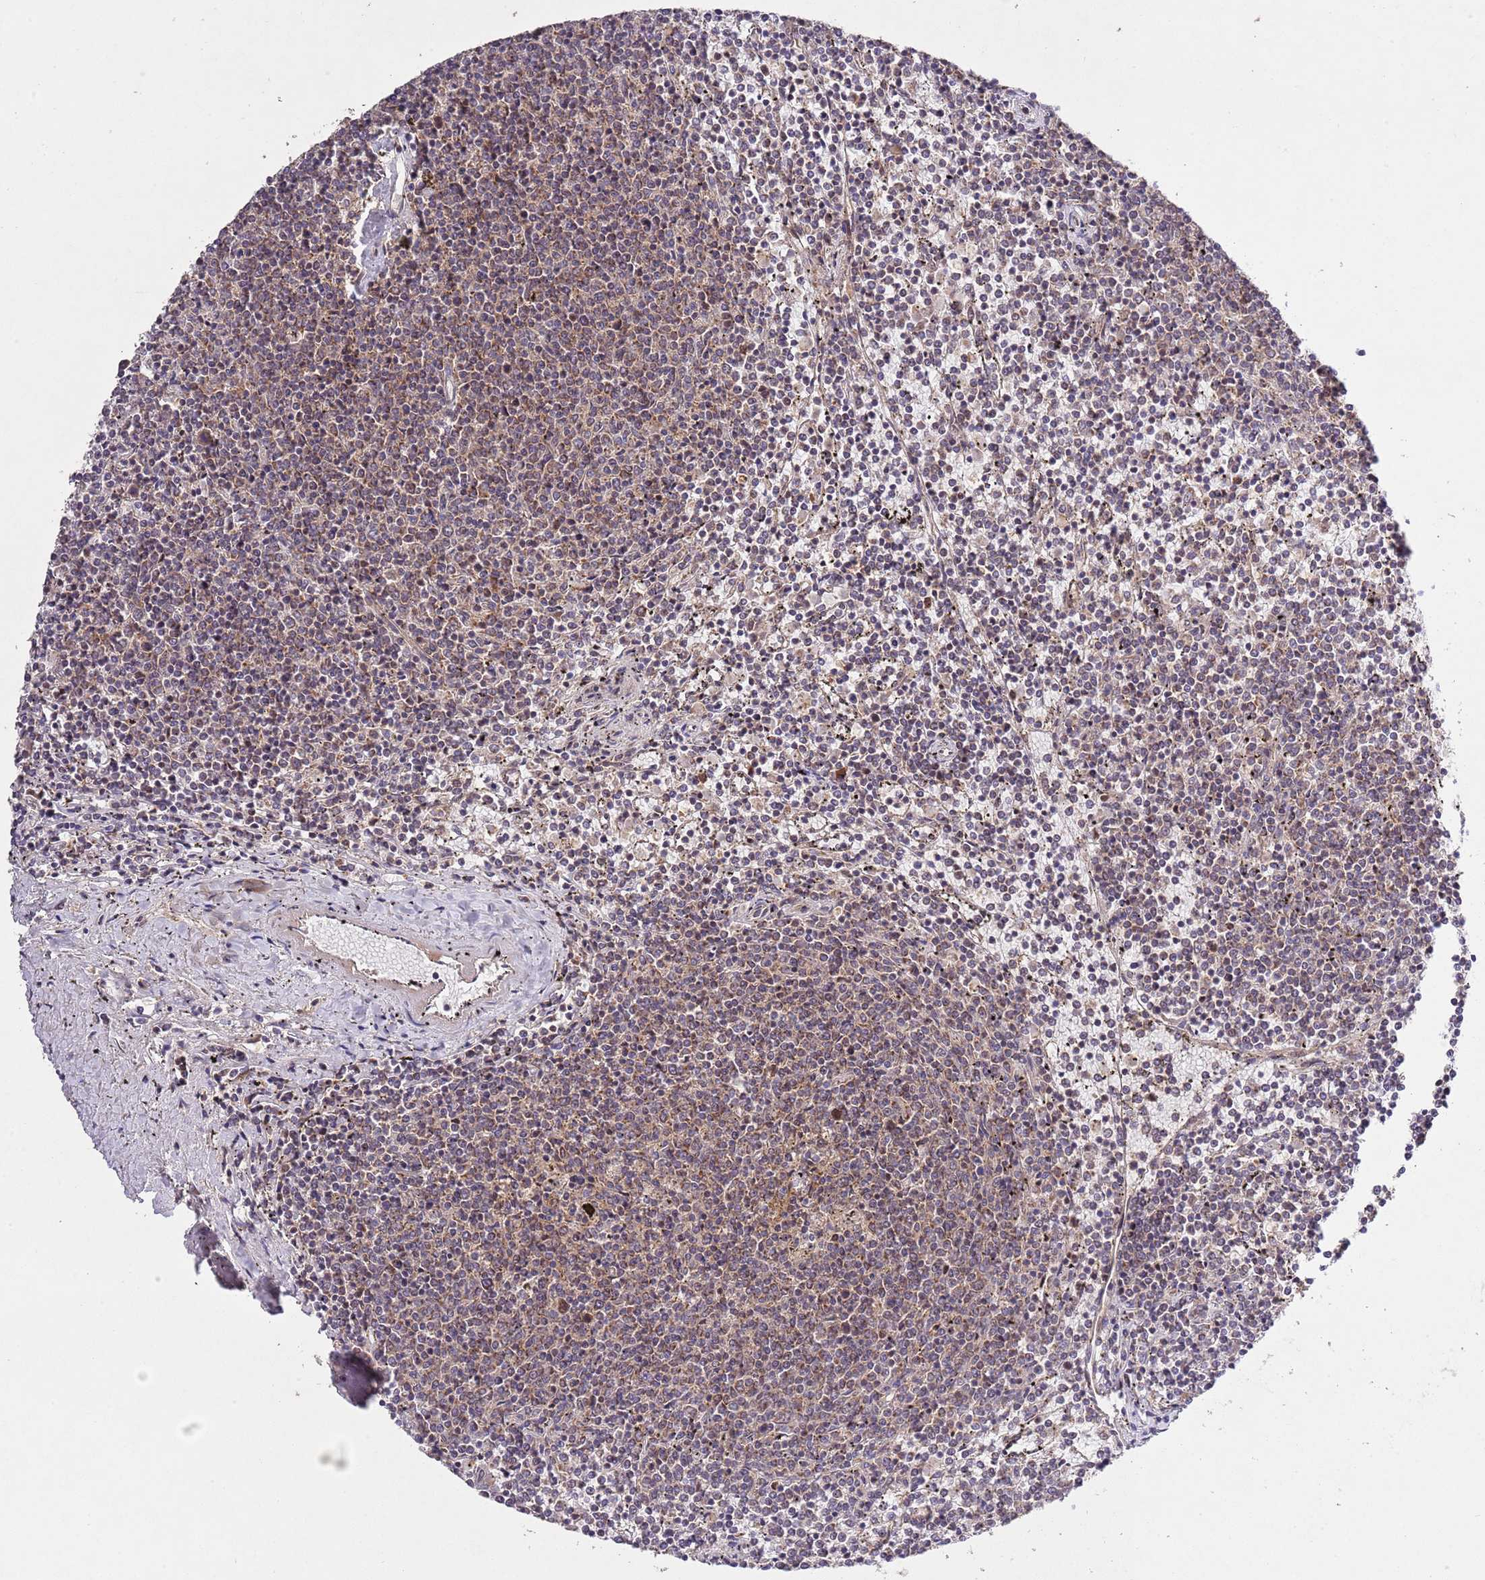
{"staining": {"intensity": "weak", "quantity": "25%-75%", "location": "cytoplasmic/membranous"}, "tissue": "lymphoma", "cell_type": "Tumor cells", "image_type": "cancer", "snomed": [{"axis": "morphology", "description": "Malignant lymphoma, non-Hodgkin's type, Low grade"}, {"axis": "topography", "description": "Spleen"}], "caption": "DAB (3,3'-diaminobenzidine) immunohistochemical staining of human lymphoma reveals weak cytoplasmic/membranous protein expression in approximately 25%-75% of tumor cells.", "gene": "MFNG", "patient": {"sex": "female", "age": 50}}